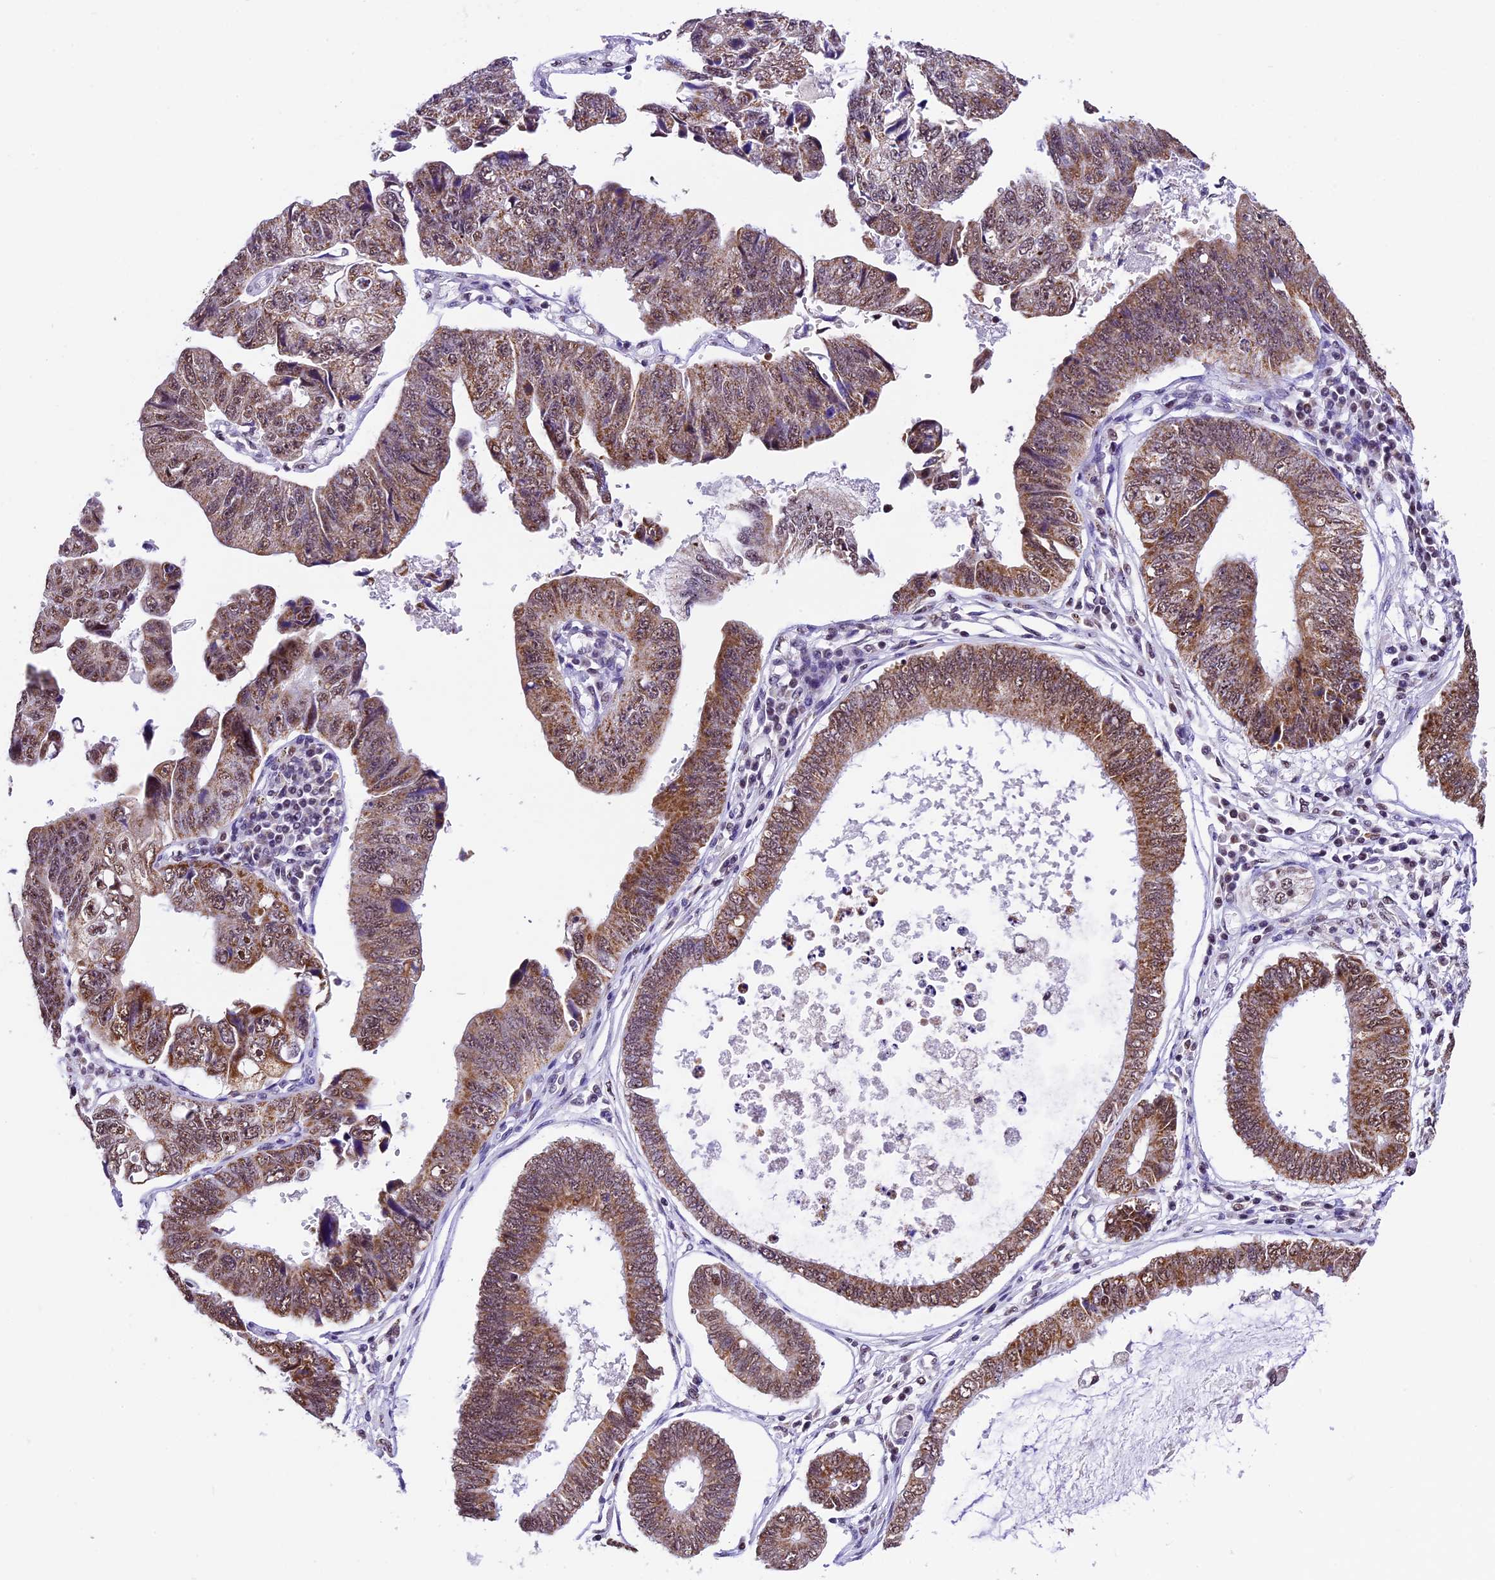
{"staining": {"intensity": "moderate", "quantity": ">75%", "location": "cytoplasmic/membranous,nuclear"}, "tissue": "stomach cancer", "cell_type": "Tumor cells", "image_type": "cancer", "snomed": [{"axis": "morphology", "description": "Adenocarcinoma, NOS"}, {"axis": "topography", "description": "Stomach"}], "caption": "Immunohistochemistry micrograph of human stomach cancer (adenocarcinoma) stained for a protein (brown), which demonstrates medium levels of moderate cytoplasmic/membranous and nuclear expression in about >75% of tumor cells.", "gene": "CARS2", "patient": {"sex": "male", "age": 59}}